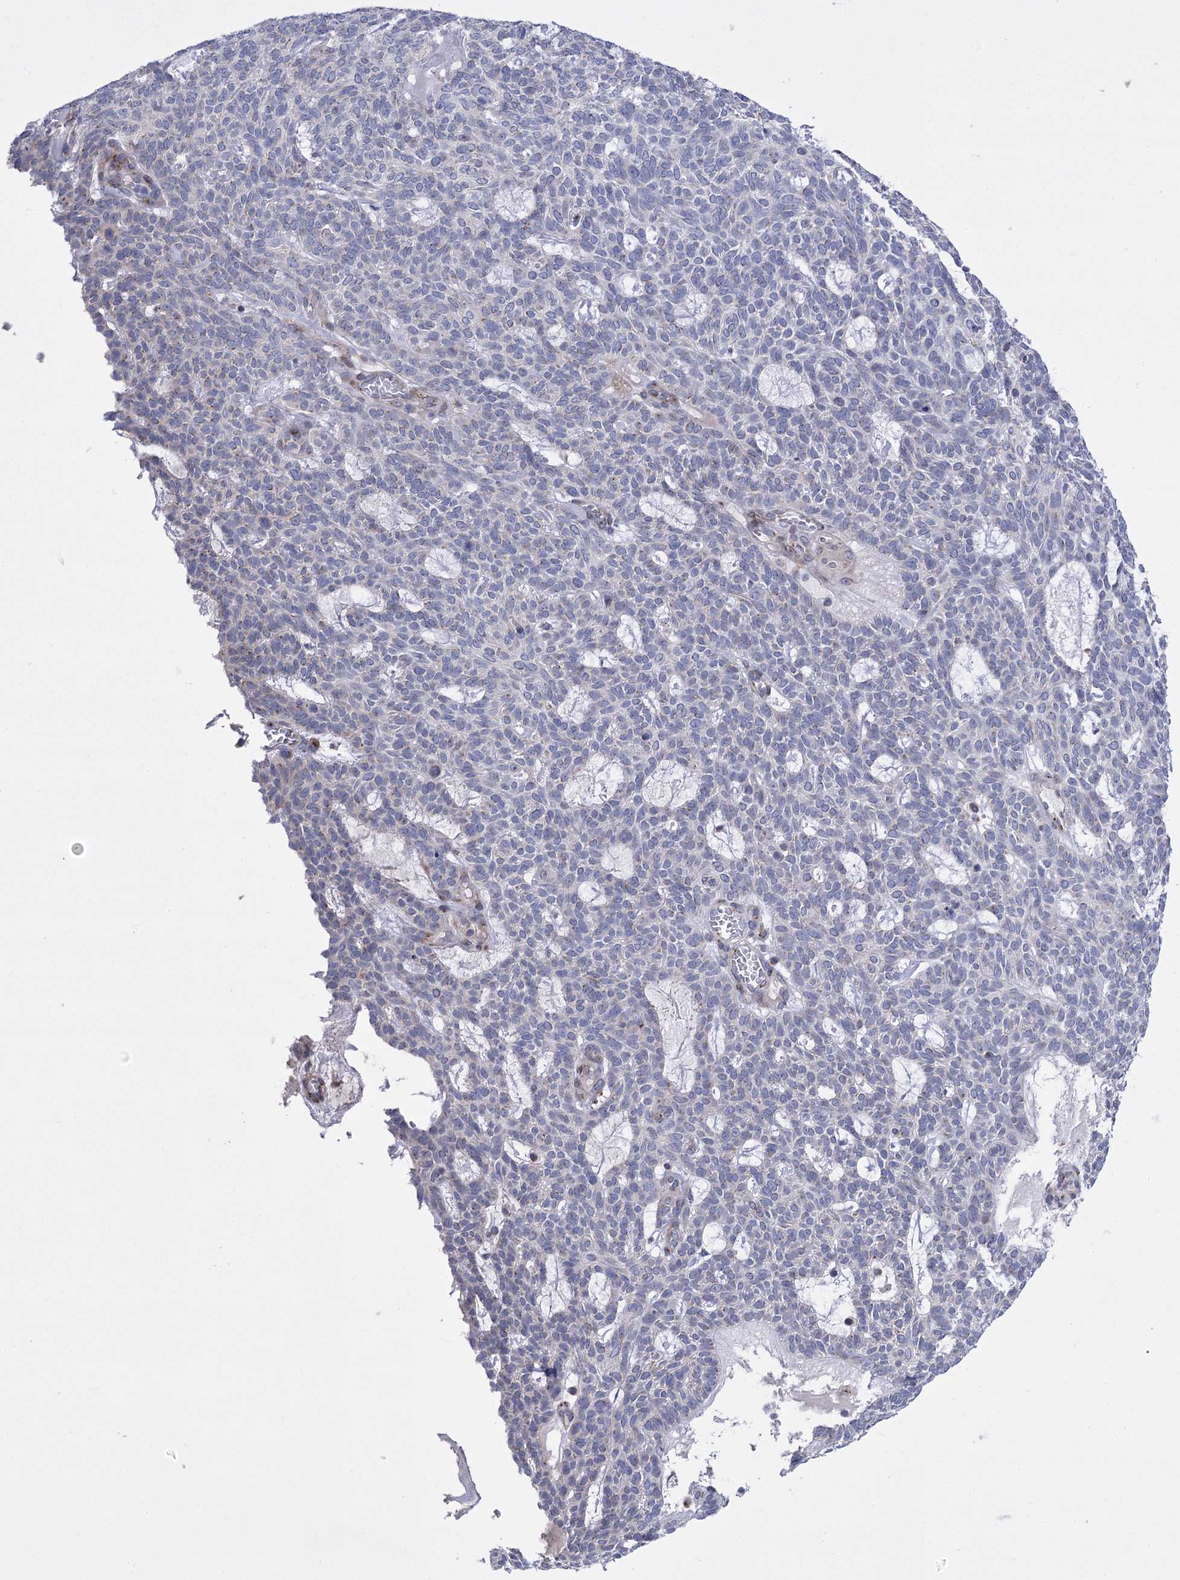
{"staining": {"intensity": "negative", "quantity": "none", "location": "none"}, "tissue": "skin cancer", "cell_type": "Tumor cells", "image_type": "cancer", "snomed": [{"axis": "morphology", "description": "Squamous cell carcinoma, NOS"}, {"axis": "topography", "description": "Skin"}], "caption": "Tumor cells show no significant protein staining in squamous cell carcinoma (skin). (DAB immunohistochemistry, high magnification).", "gene": "NME7", "patient": {"sex": "female", "age": 90}}